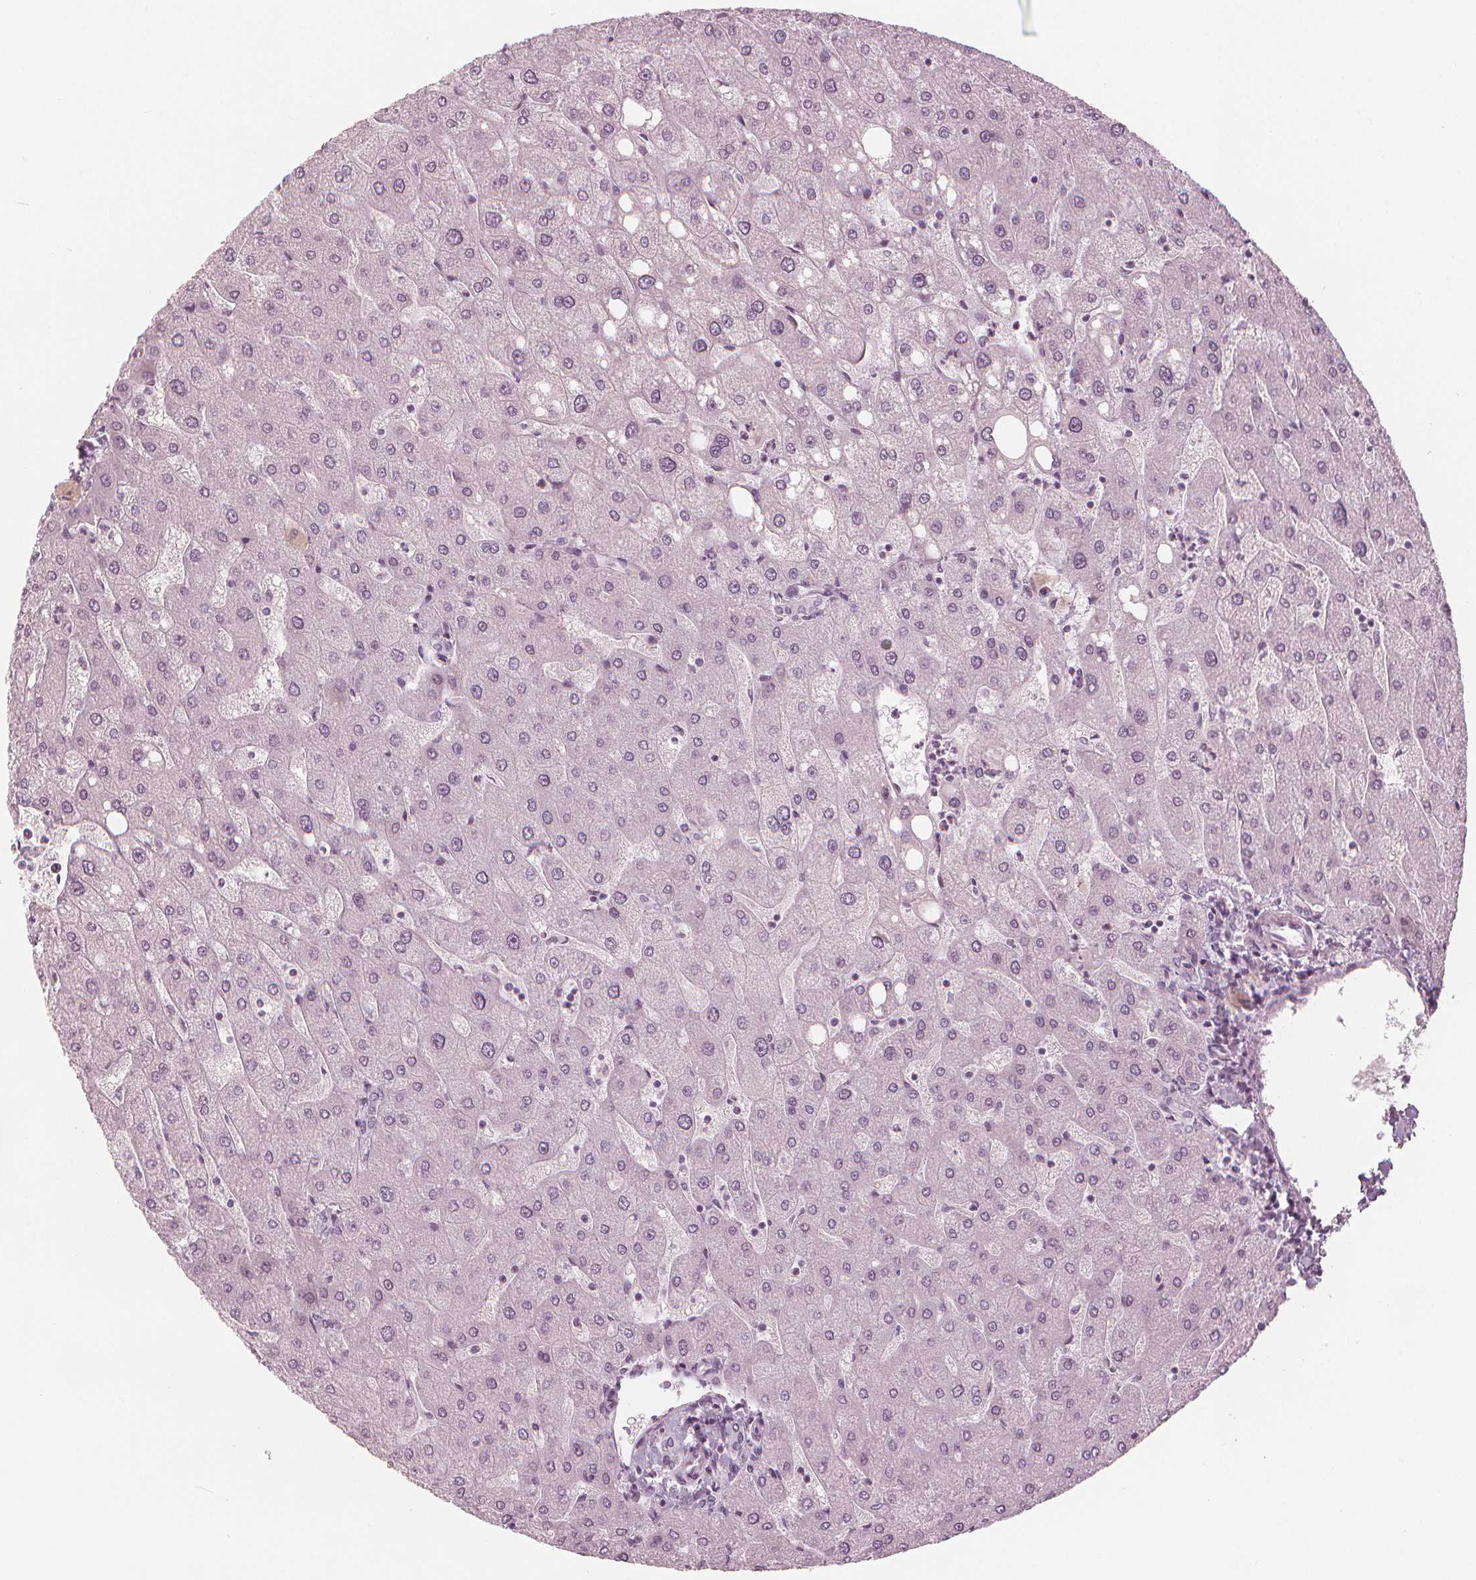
{"staining": {"intensity": "negative", "quantity": "none", "location": "none"}, "tissue": "liver", "cell_type": "Cholangiocytes", "image_type": "normal", "snomed": [{"axis": "morphology", "description": "Normal tissue, NOS"}, {"axis": "topography", "description": "Liver"}], "caption": "Photomicrograph shows no protein staining in cholangiocytes of benign liver.", "gene": "PAEP", "patient": {"sex": "male", "age": 67}}